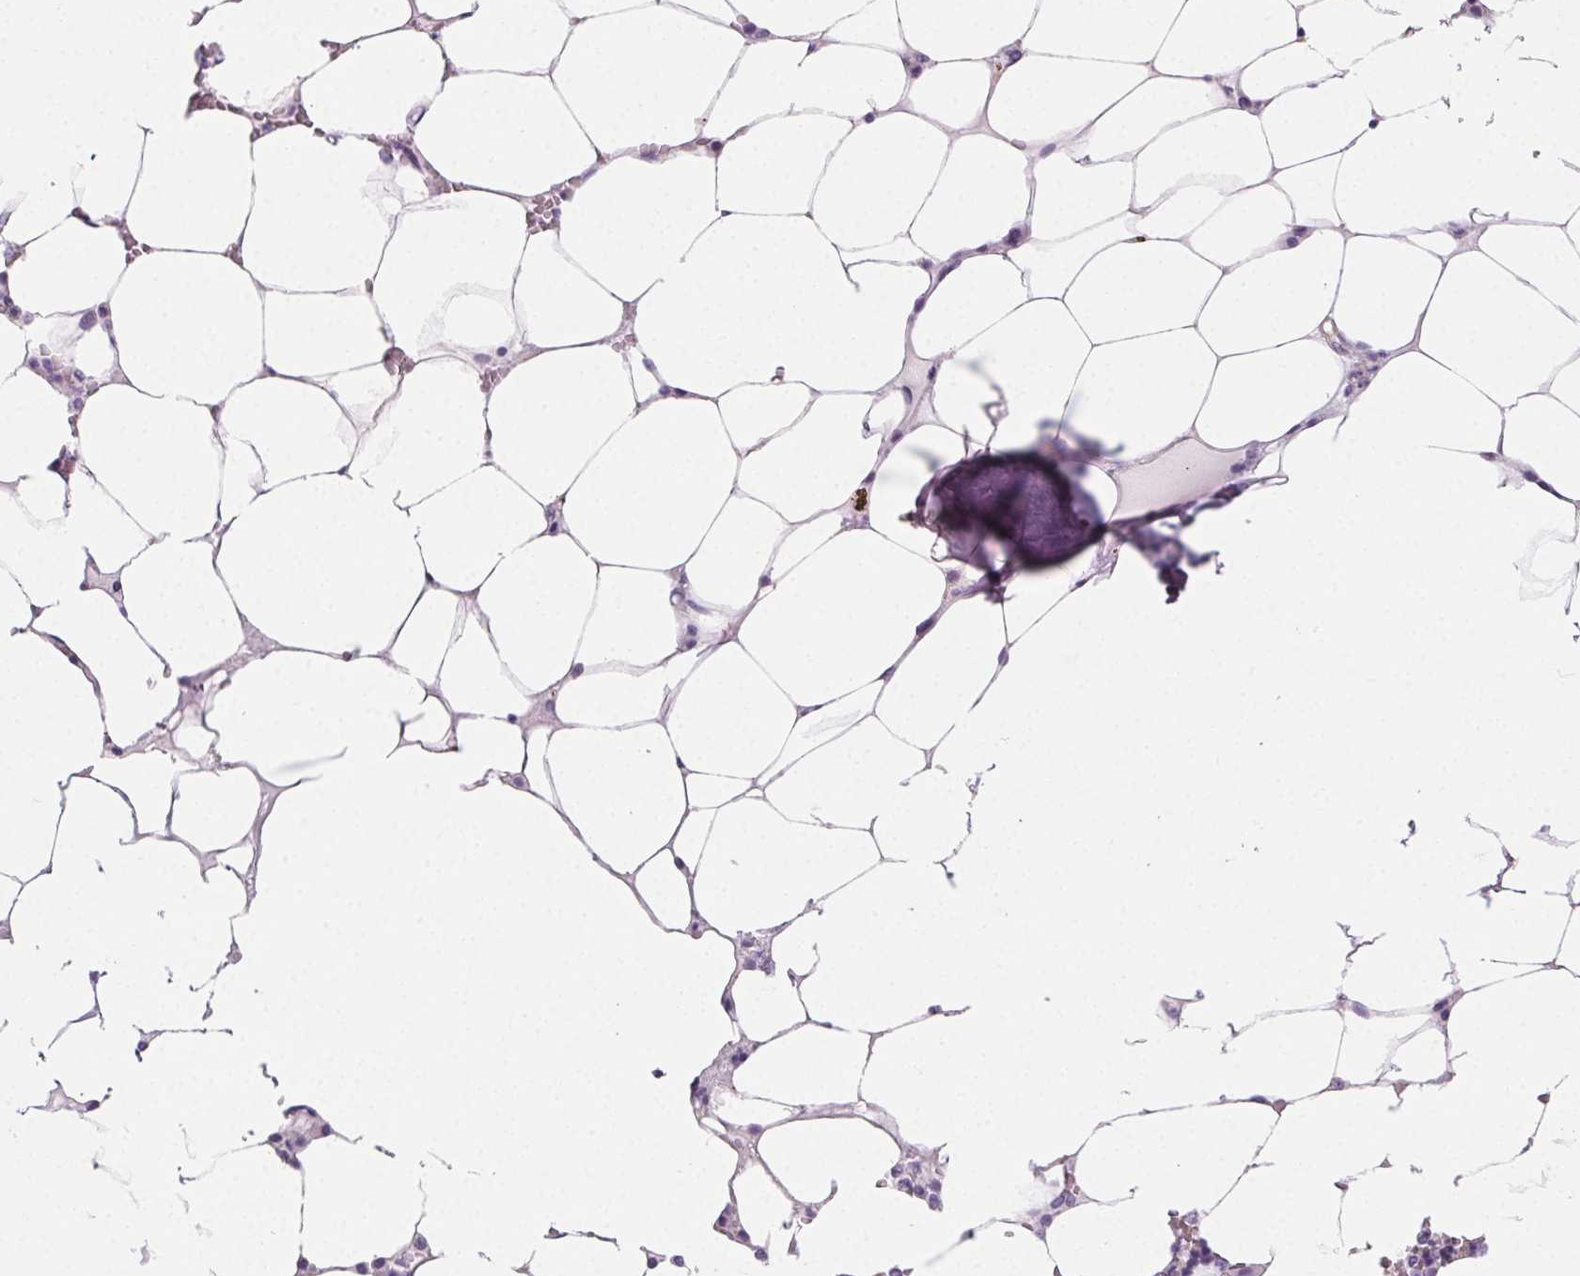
{"staining": {"intensity": "negative", "quantity": "none", "location": "none"}, "tissue": "bone marrow", "cell_type": "Hematopoietic cells", "image_type": "normal", "snomed": [{"axis": "morphology", "description": "Normal tissue, NOS"}, {"axis": "topography", "description": "Bone marrow"}], "caption": "A high-resolution image shows IHC staining of unremarkable bone marrow, which exhibits no significant expression in hematopoietic cells. The staining was performed using DAB (3,3'-diaminobenzidine) to visualize the protein expression in brown, while the nuclei were stained in blue with hematoxylin (Magnification: 20x).", "gene": "PRSS1", "patient": {"sex": "male", "age": 64}}